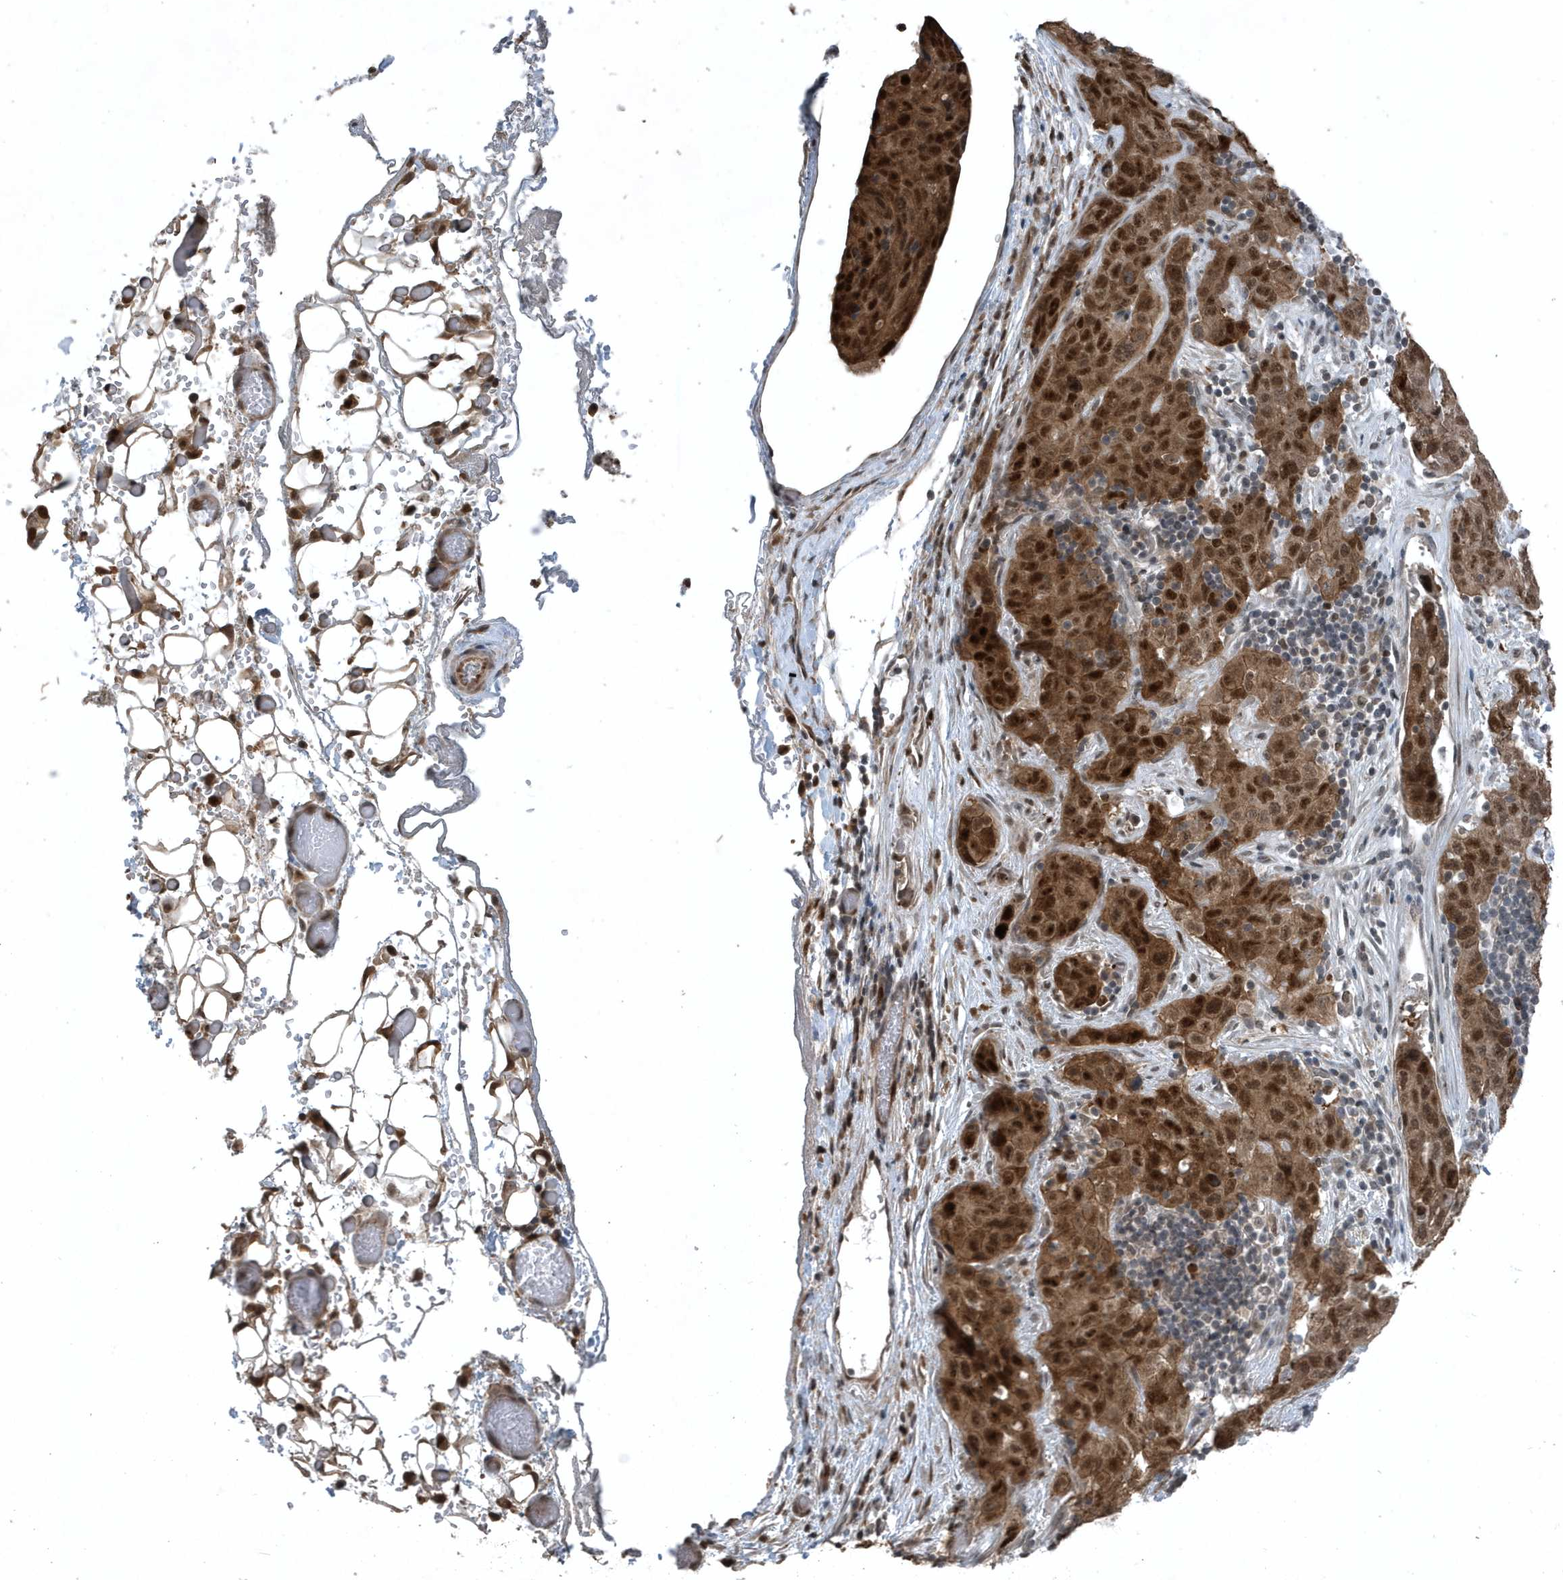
{"staining": {"intensity": "strong", "quantity": ">75%", "location": "cytoplasmic/membranous,nuclear"}, "tissue": "stomach cancer", "cell_type": "Tumor cells", "image_type": "cancer", "snomed": [{"axis": "morphology", "description": "Normal tissue, NOS"}, {"axis": "morphology", "description": "Adenocarcinoma, NOS"}, {"axis": "topography", "description": "Lymph node"}, {"axis": "topography", "description": "Stomach"}], "caption": "A brown stain labels strong cytoplasmic/membranous and nuclear expression of a protein in adenocarcinoma (stomach) tumor cells.", "gene": "HSPA1A", "patient": {"sex": "male", "age": 48}}